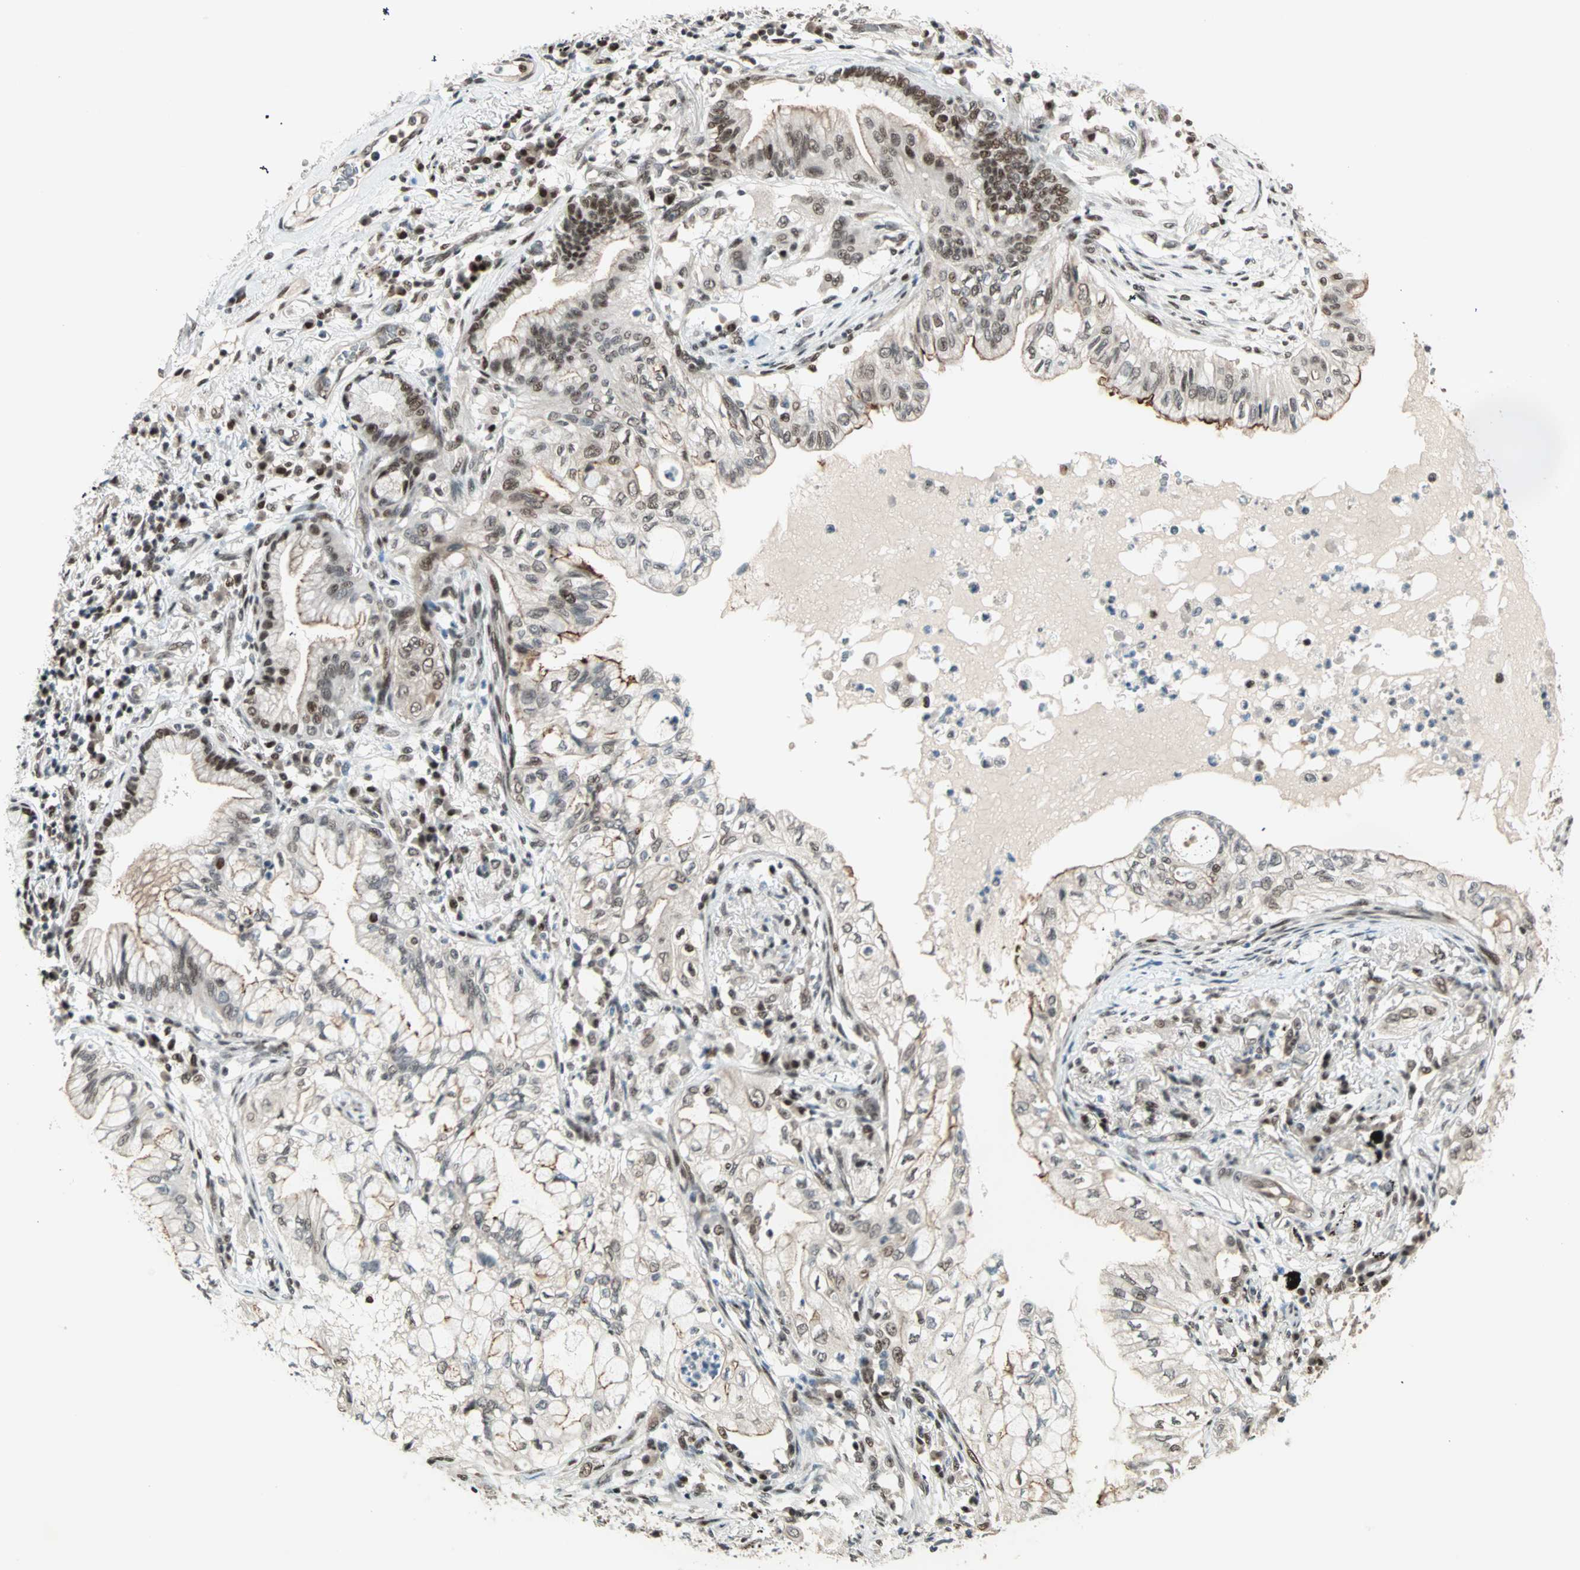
{"staining": {"intensity": "strong", "quantity": ">75%", "location": "cytoplasmic/membranous,nuclear"}, "tissue": "lung cancer", "cell_type": "Tumor cells", "image_type": "cancer", "snomed": [{"axis": "morphology", "description": "Adenocarcinoma, NOS"}, {"axis": "topography", "description": "Lung"}], "caption": "Lung cancer stained with a brown dye displays strong cytoplasmic/membranous and nuclear positive staining in about >75% of tumor cells.", "gene": "MDC1", "patient": {"sex": "female", "age": 70}}